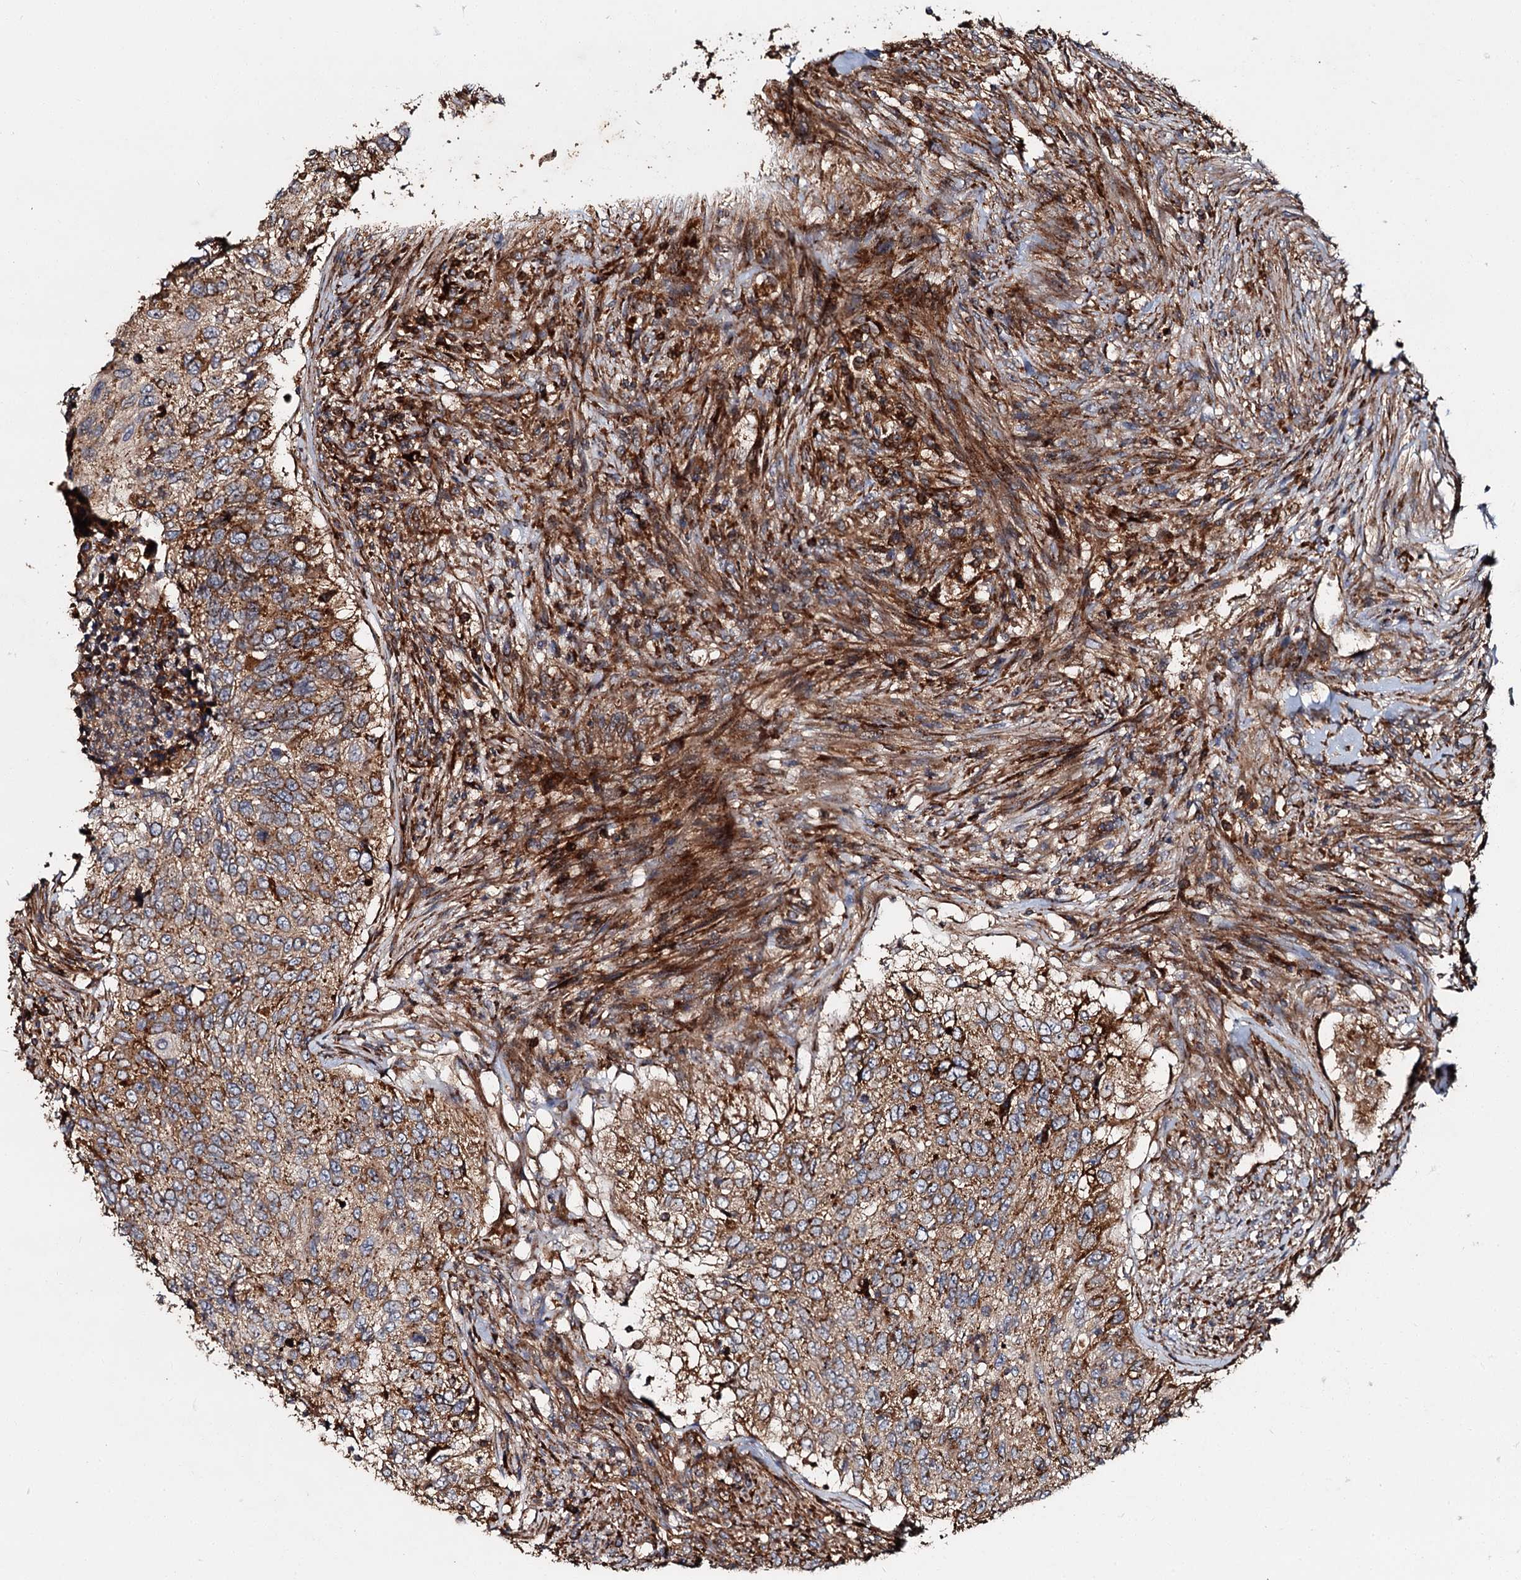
{"staining": {"intensity": "moderate", "quantity": ">75%", "location": "cytoplasmic/membranous"}, "tissue": "urothelial cancer", "cell_type": "Tumor cells", "image_type": "cancer", "snomed": [{"axis": "morphology", "description": "Urothelial carcinoma, High grade"}, {"axis": "topography", "description": "Urinary bladder"}], "caption": "Approximately >75% of tumor cells in human urothelial cancer show moderate cytoplasmic/membranous protein expression as visualized by brown immunohistochemical staining.", "gene": "WDR73", "patient": {"sex": "female", "age": 60}}